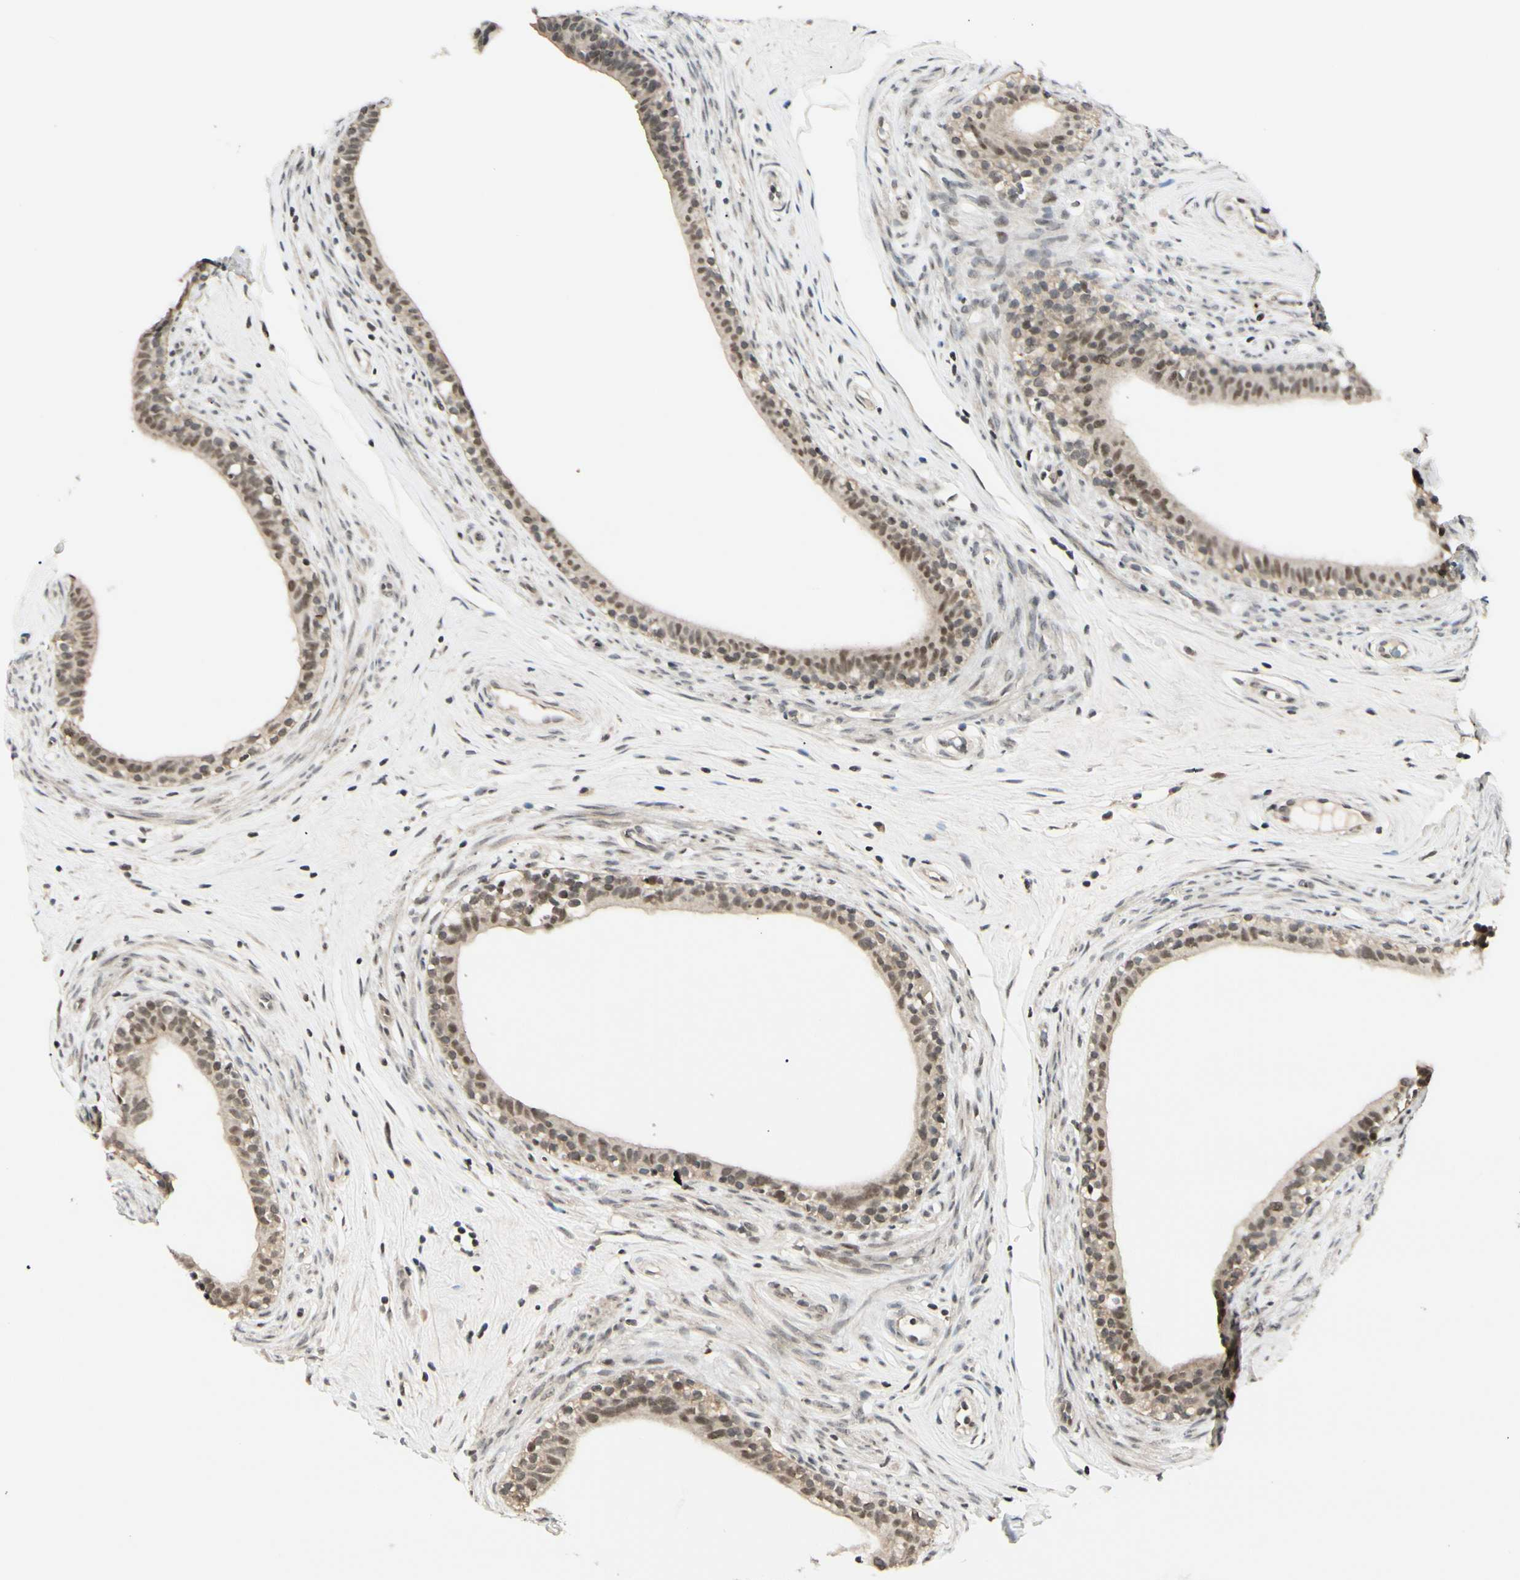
{"staining": {"intensity": "moderate", "quantity": ">75%", "location": "cytoplasmic/membranous,nuclear"}, "tissue": "epididymis", "cell_type": "Glandular cells", "image_type": "normal", "snomed": [{"axis": "morphology", "description": "Normal tissue, NOS"}, {"axis": "morphology", "description": "Inflammation, NOS"}, {"axis": "topography", "description": "Epididymis"}], "caption": "A brown stain labels moderate cytoplasmic/membranous,nuclear staining of a protein in glandular cells of normal epididymis.", "gene": "BRMS1", "patient": {"sex": "male", "age": 84}}